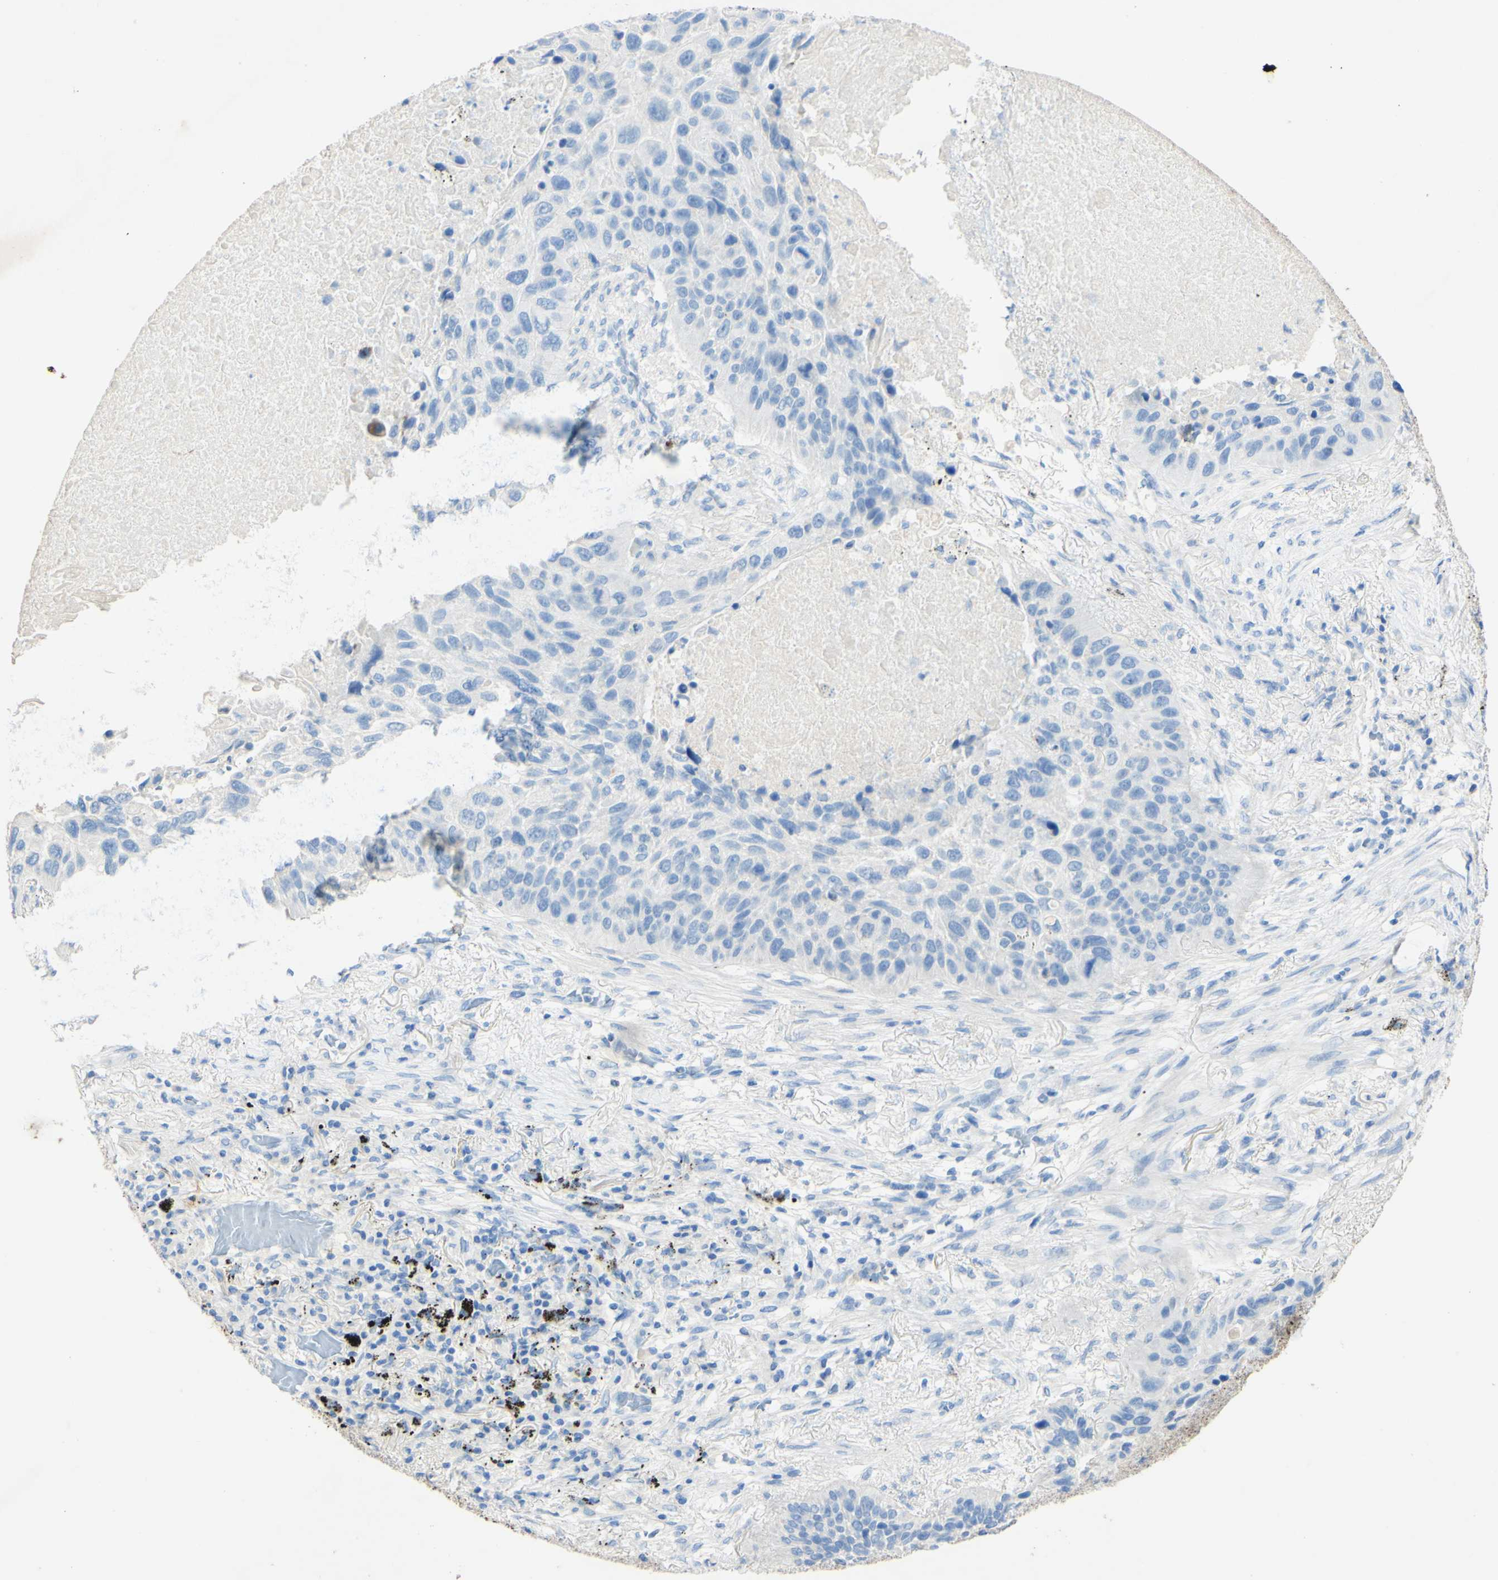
{"staining": {"intensity": "negative", "quantity": "none", "location": "none"}, "tissue": "lung cancer", "cell_type": "Tumor cells", "image_type": "cancer", "snomed": [{"axis": "morphology", "description": "Squamous cell carcinoma, NOS"}, {"axis": "topography", "description": "Lung"}], "caption": "High power microscopy photomicrograph of an immunohistochemistry (IHC) image of lung cancer (squamous cell carcinoma), revealing no significant staining in tumor cells.", "gene": "PIGR", "patient": {"sex": "male", "age": 57}}